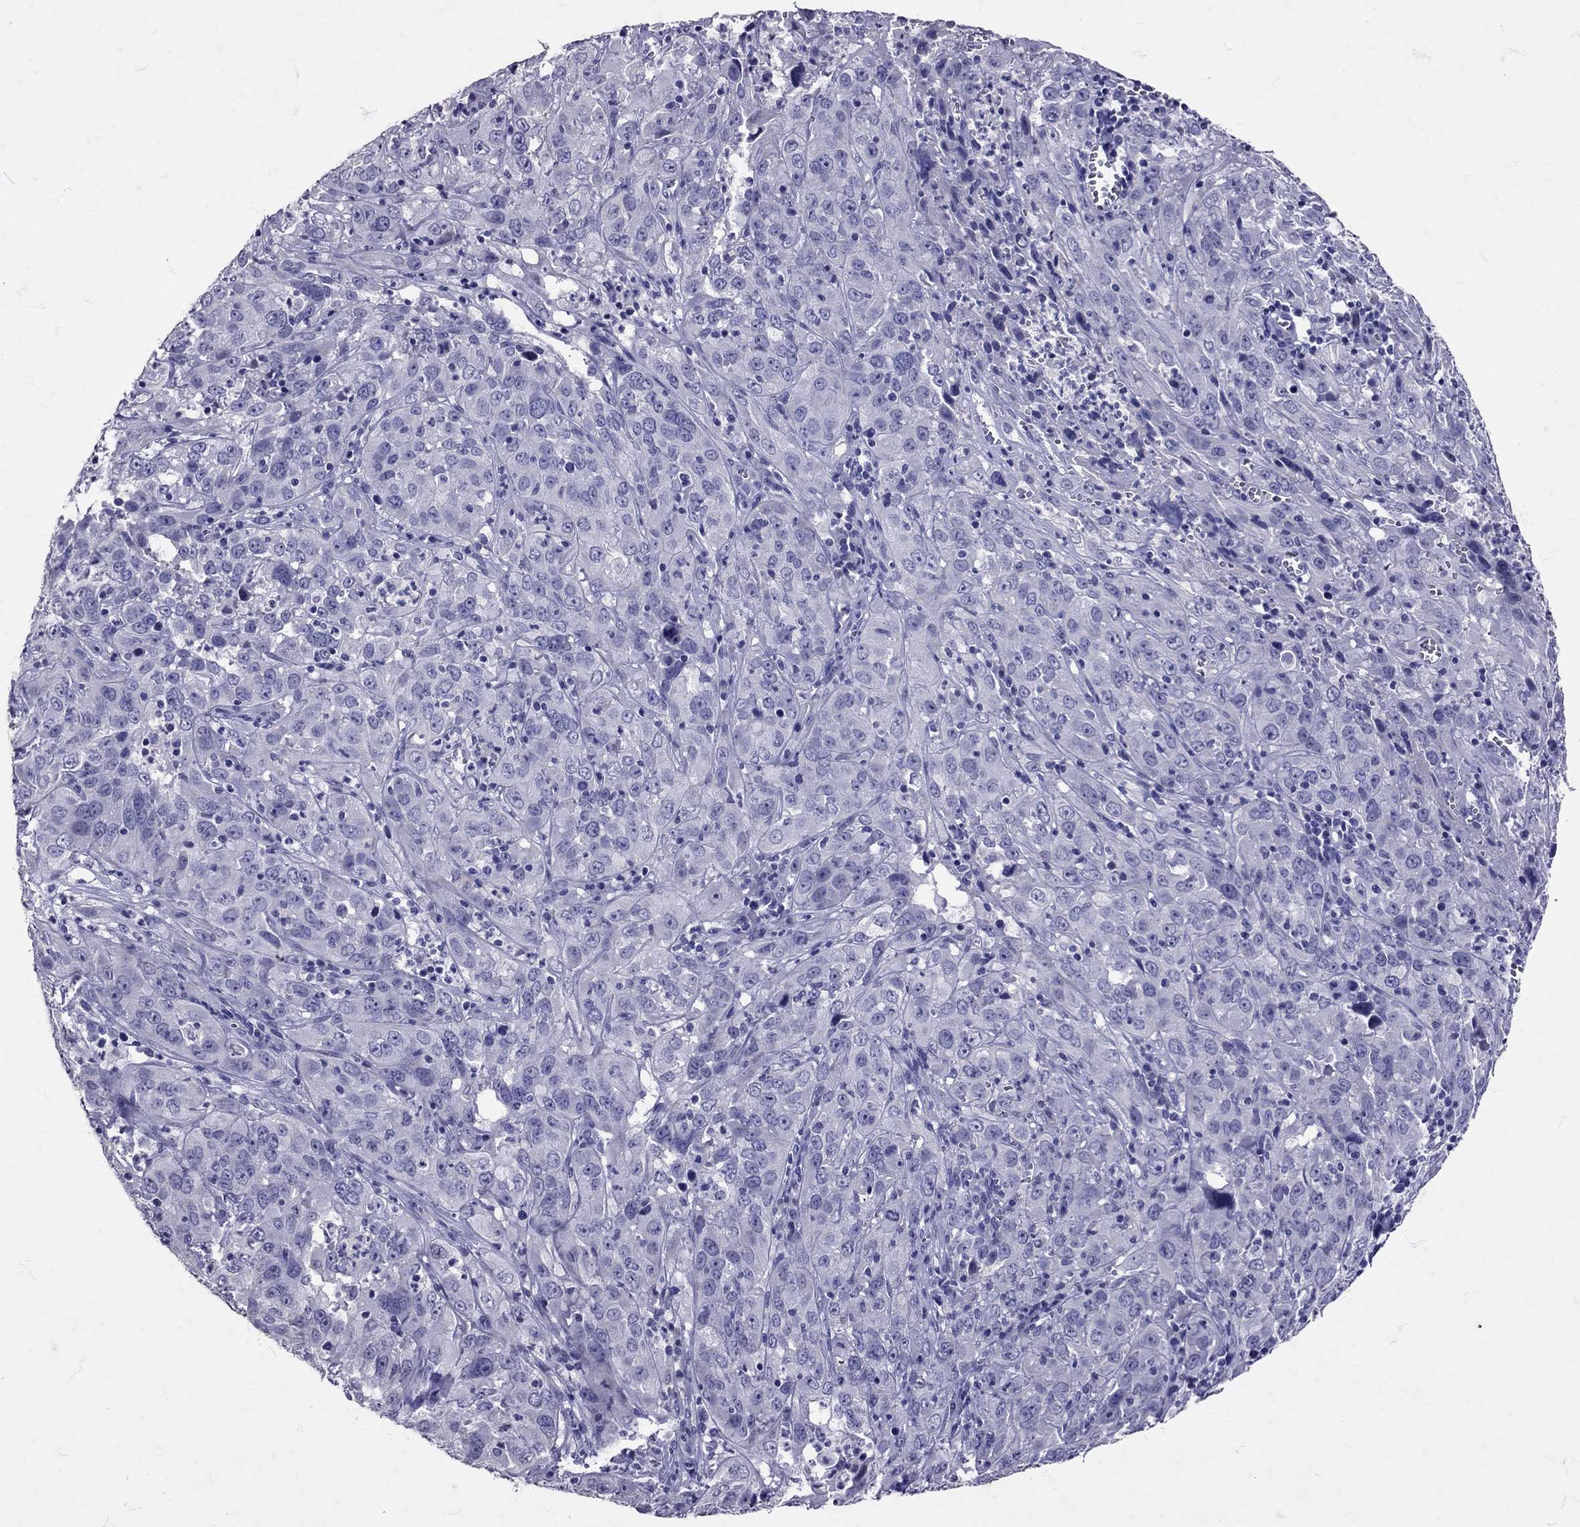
{"staining": {"intensity": "negative", "quantity": "none", "location": "none"}, "tissue": "cervical cancer", "cell_type": "Tumor cells", "image_type": "cancer", "snomed": [{"axis": "morphology", "description": "Squamous cell carcinoma, NOS"}, {"axis": "topography", "description": "Cervix"}], "caption": "This photomicrograph is of squamous cell carcinoma (cervical) stained with IHC to label a protein in brown with the nuclei are counter-stained blue. There is no staining in tumor cells. (Brightfield microscopy of DAB immunohistochemistry at high magnification).", "gene": "SST", "patient": {"sex": "female", "age": 32}}